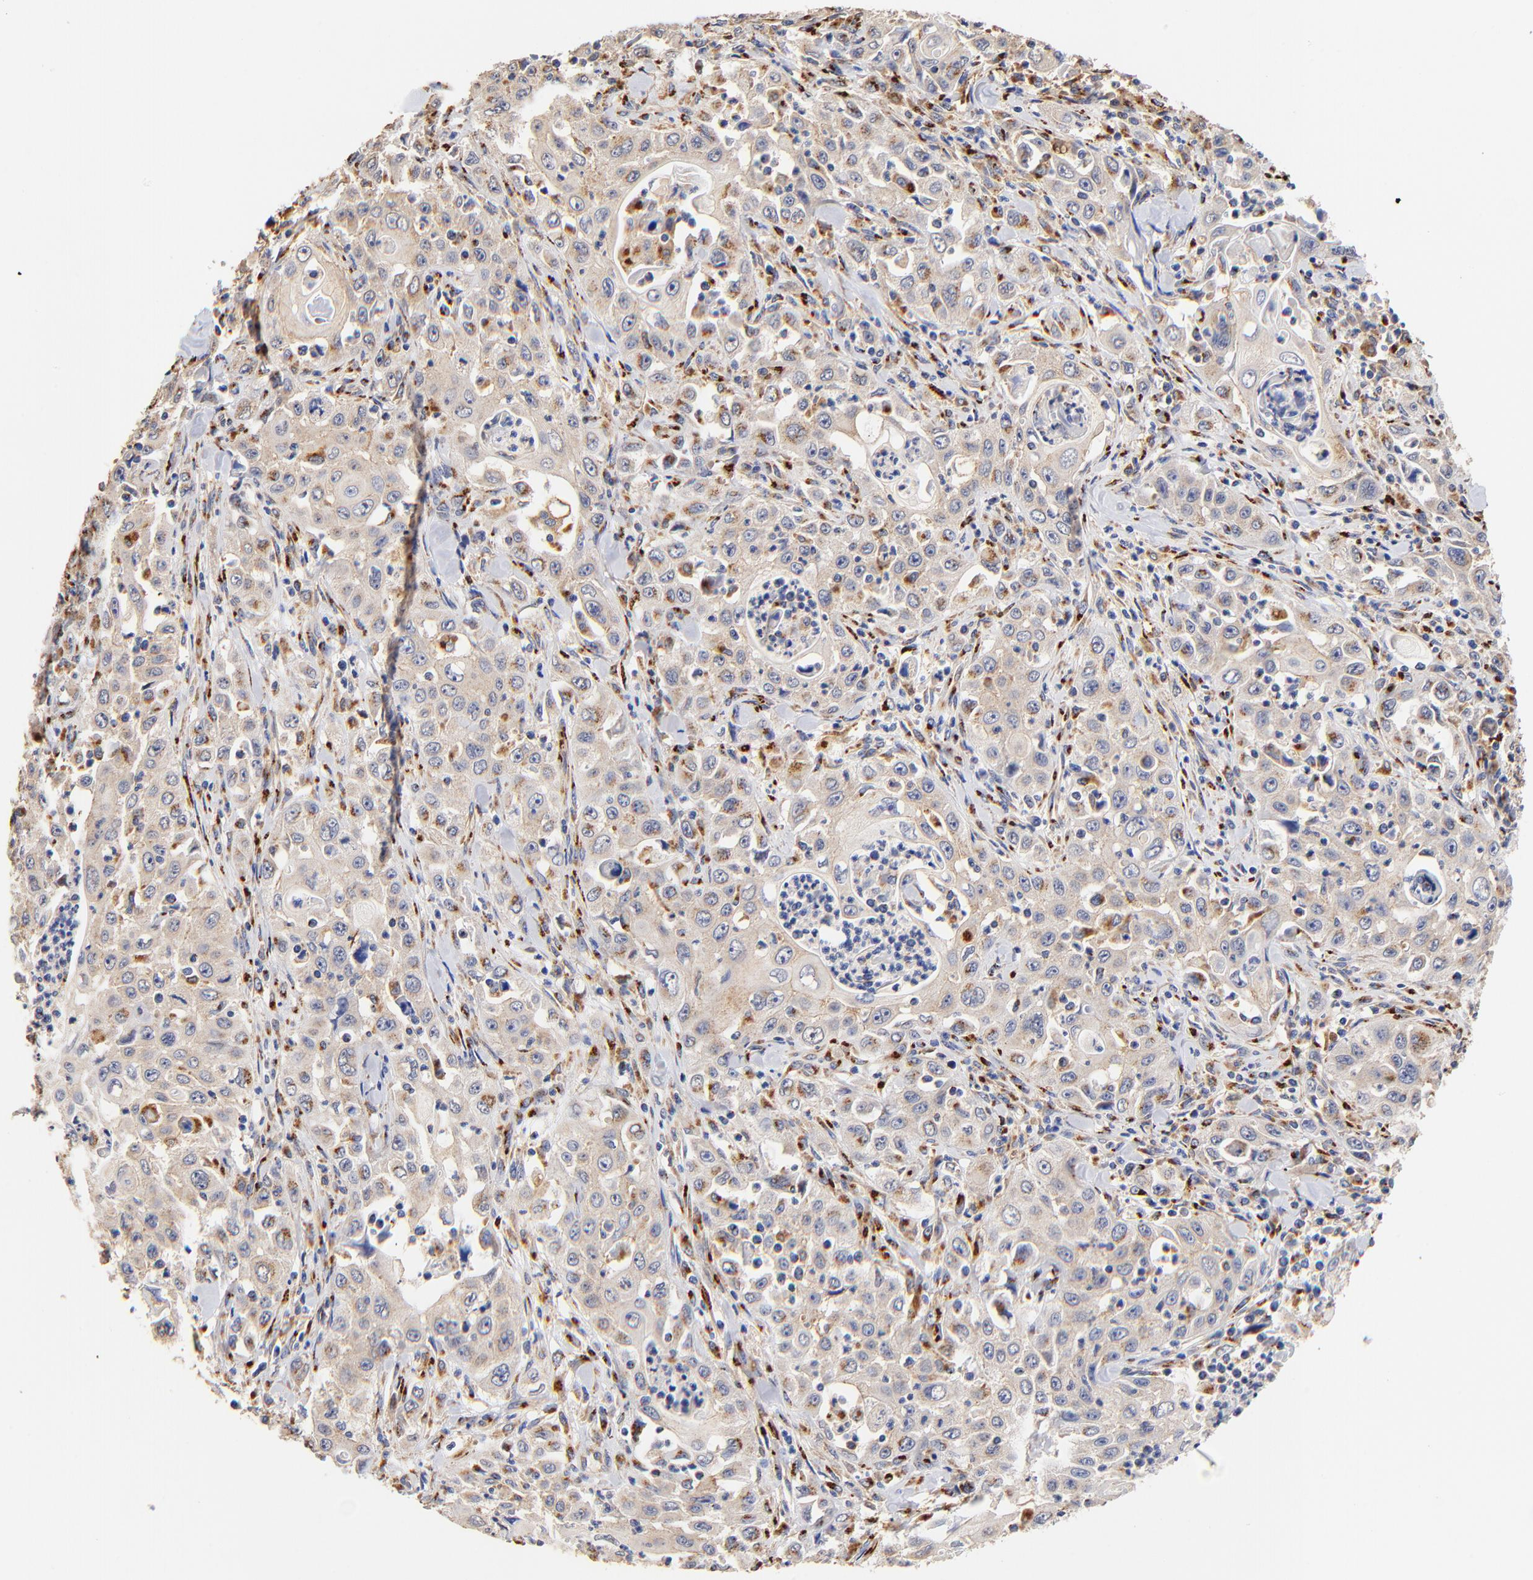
{"staining": {"intensity": "weak", "quantity": ">75%", "location": "cytoplasmic/membranous"}, "tissue": "pancreatic cancer", "cell_type": "Tumor cells", "image_type": "cancer", "snomed": [{"axis": "morphology", "description": "Adenocarcinoma, NOS"}, {"axis": "topography", "description": "Pancreas"}], "caption": "This is a photomicrograph of immunohistochemistry staining of pancreatic cancer (adenocarcinoma), which shows weak expression in the cytoplasmic/membranous of tumor cells.", "gene": "FMNL3", "patient": {"sex": "male", "age": 70}}